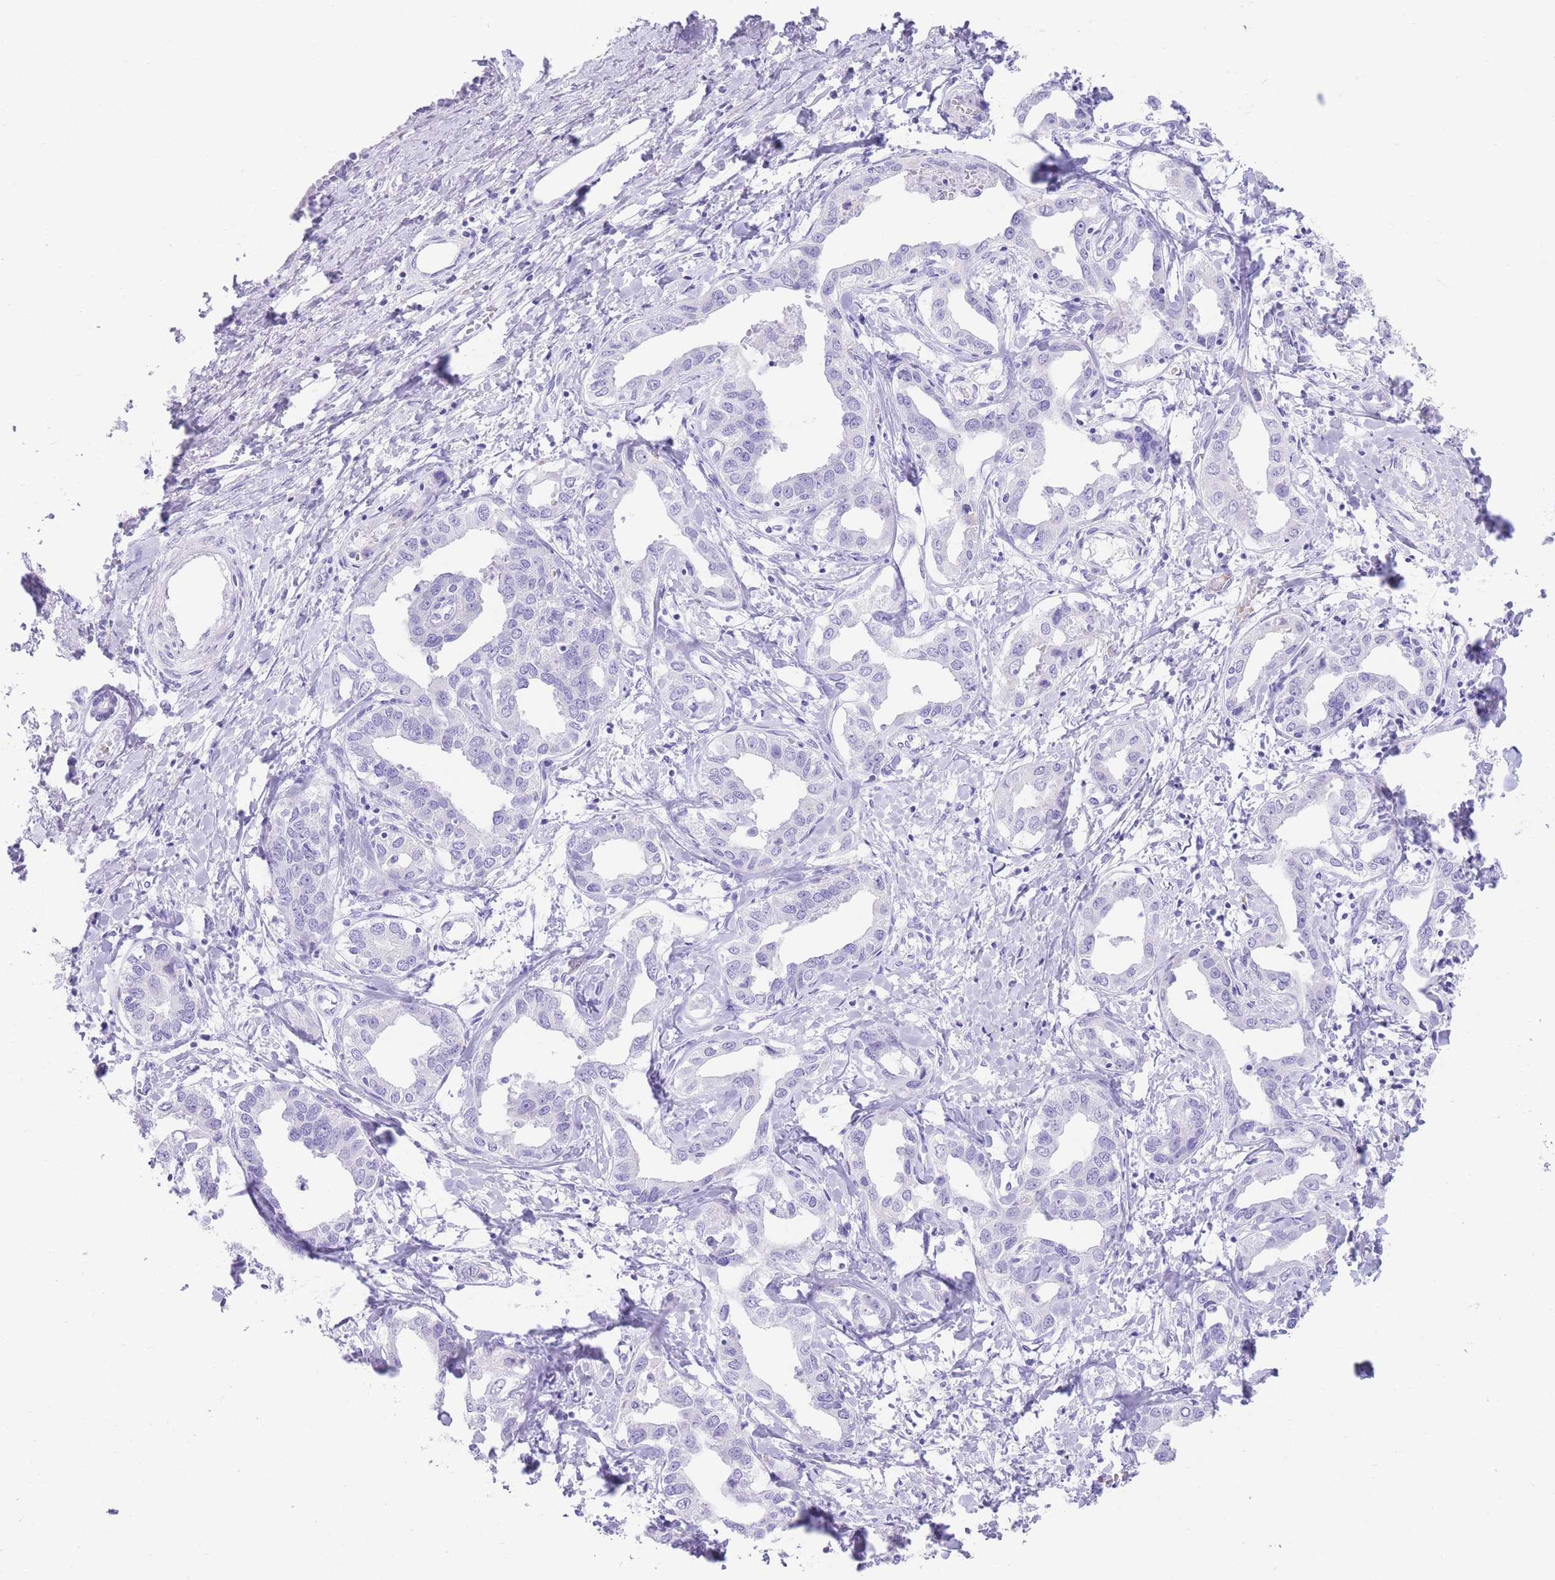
{"staining": {"intensity": "negative", "quantity": "none", "location": "none"}, "tissue": "liver cancer", "cell_type": "Tumor cells", "image_type": "cancer", "snomed": [{"axis": "morphology", "description": "Cholangiocarcinoma"}, {"axis": "topography", "description": "Liver"}], "caption": "This histopathology image is of cholangiocarcinoma (liver) stained with immunohistochemistry (IHC) to label a protein in brown with the nuclei are counter-stained blue. There is no positivity in tumor cells. (Immunohistochemistry (ihc), brightfield microscopy, high magnification).", "gene": "ELOA2", "patient": {"sex": "male", "age": 59}}